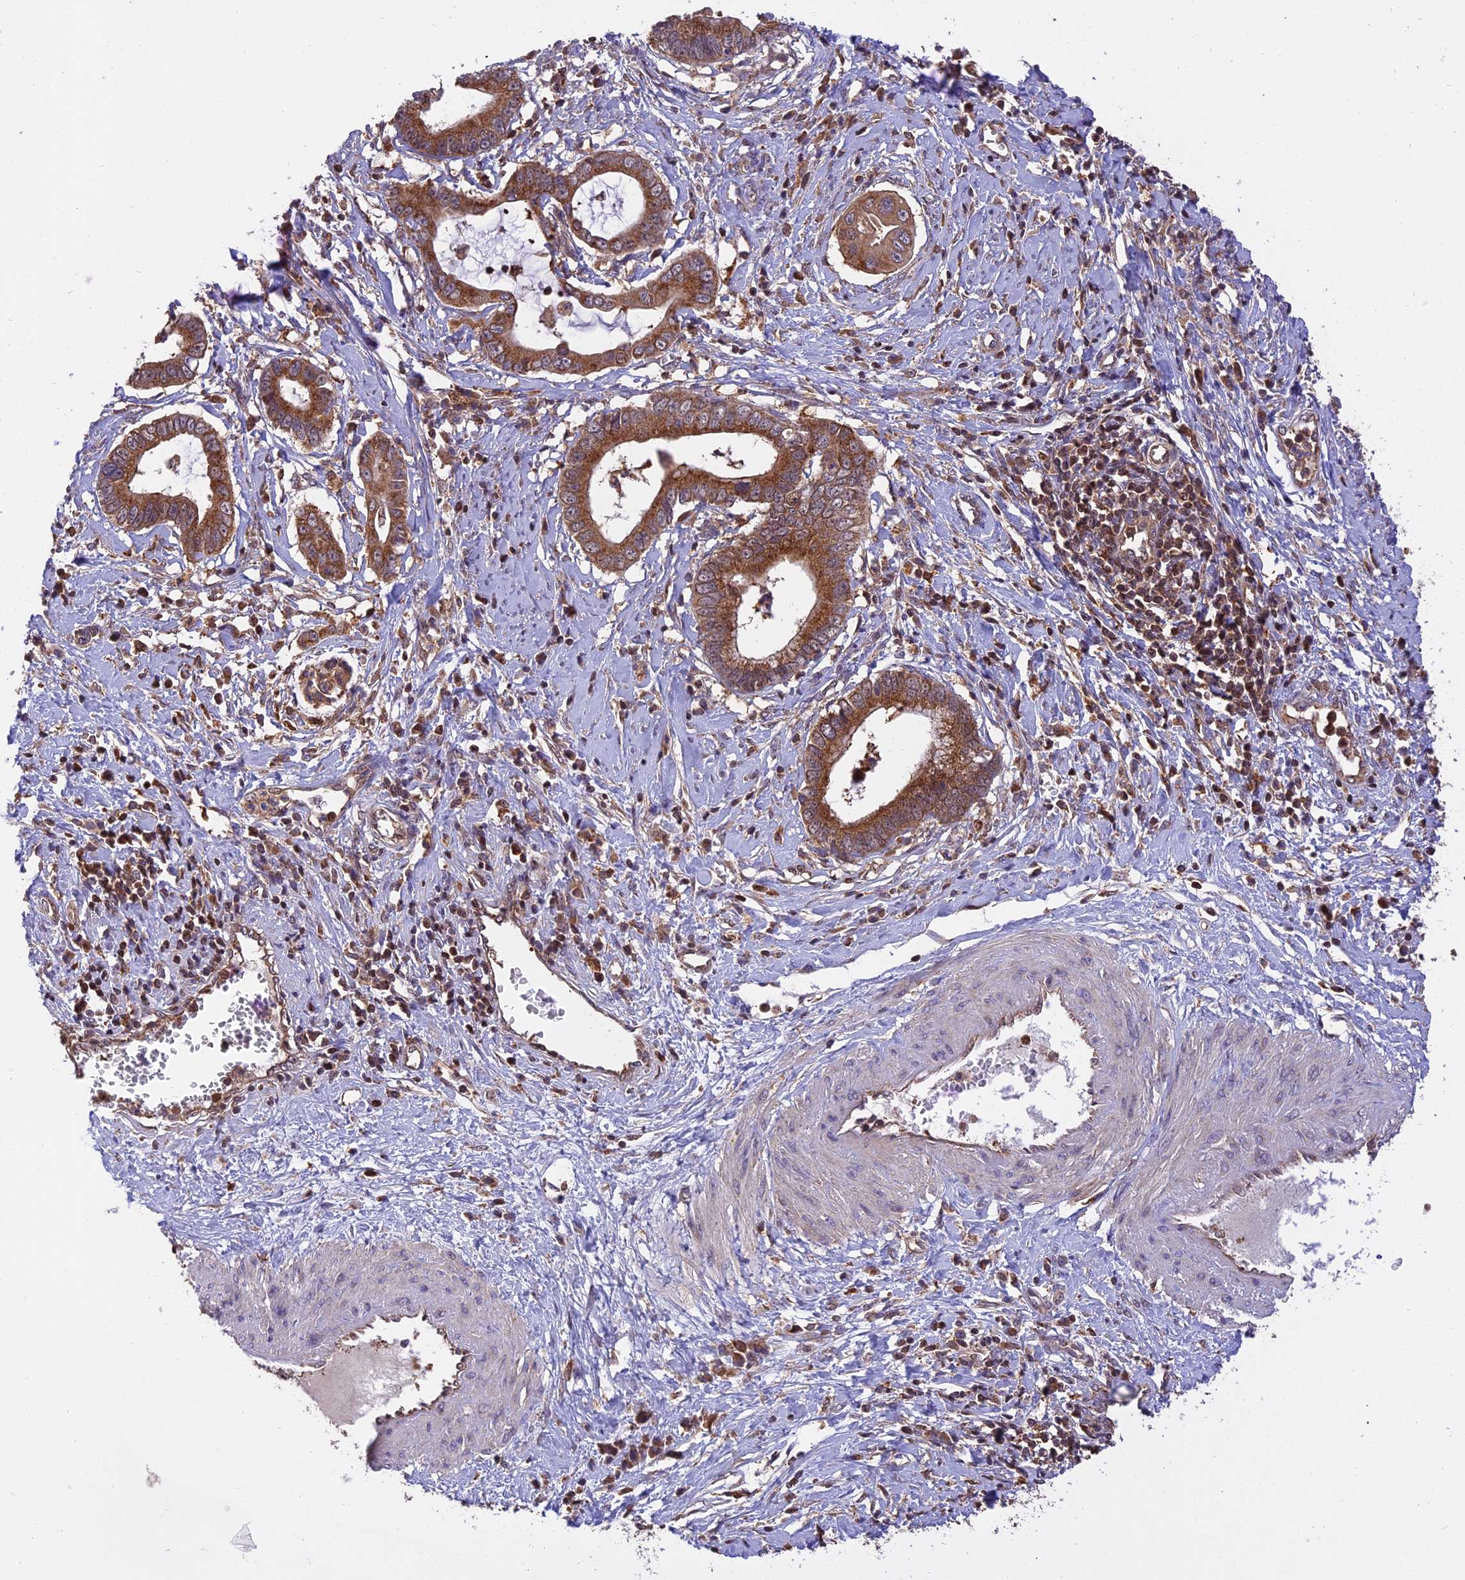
{"staining": {"intensity": "moderate", "quantity": ">75%", "location": "cytoplasmic/membranous"}, "tissue": "cervical cancer", "cell_type": "Tumor cells", "image_type": "cancer", "snomed": [{"axis": "morphology", "description": "Adenocarcinoma, NOS"}, {"axis": "topography", "description": "Cervix"}], "caption": "Tumor cells reveal moderate cytoplasmic/membranous staining in about >75% of cells in adenocarcinoma (cervical).", "gene": "PEX3", "patient": {"sex": "female", "age": 44}}